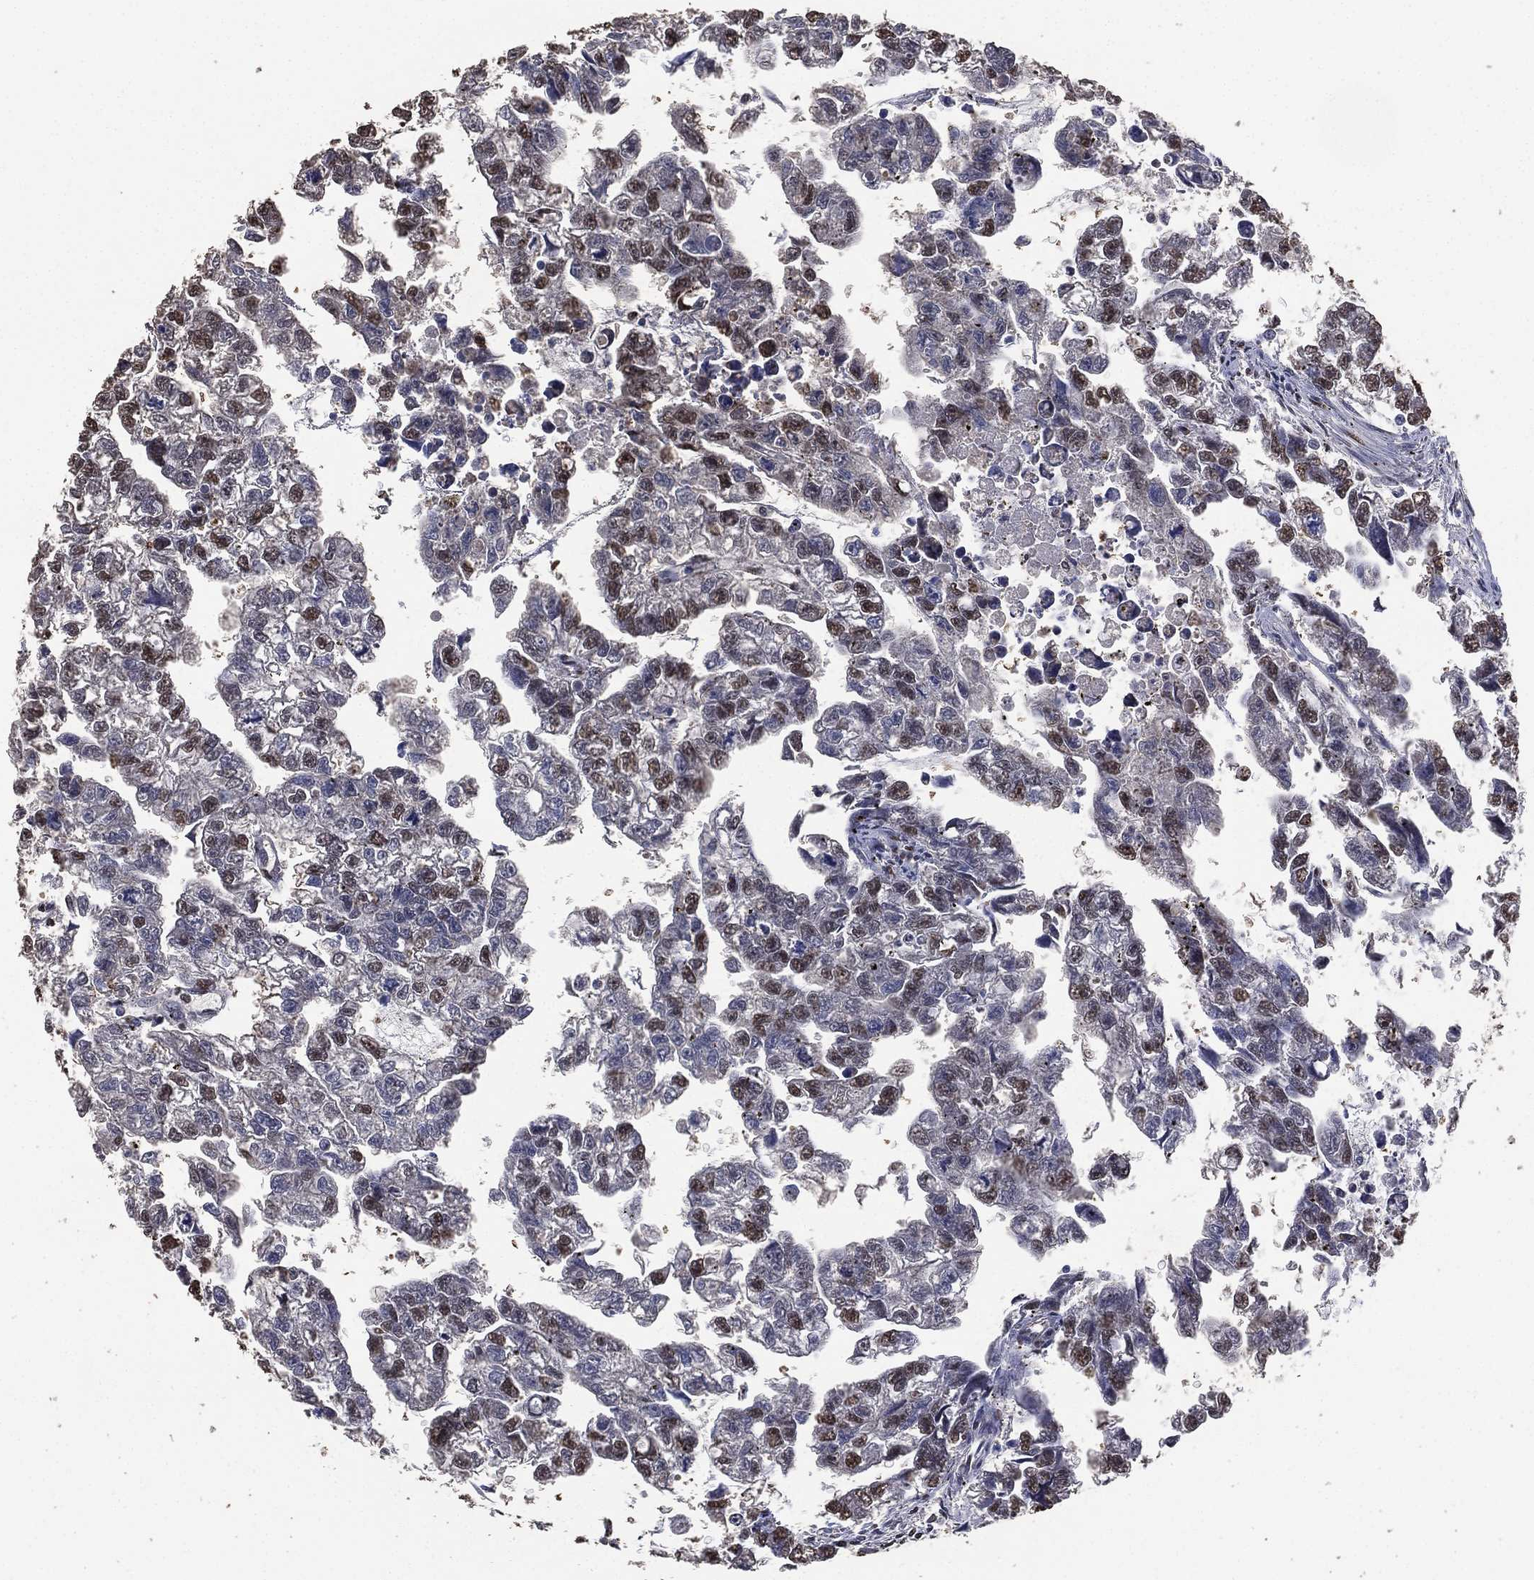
{"staining": {"intensity": "moderate", "quantity": "<25%", "location": "nuclear"}, "tissue": "testis cancer", "cell_type": "Tumor cells", "image_type": "cancer", "snomed": [{"axis": "morphology", "description": "Carcinoma, Embryonal, NOS"}, {"axis": "morphology", "description": "Teratoma, malignant, NOS"}, {"axis": "topography", "description": "Testis"}], "caption": "Human teratoma (malignant) (testis) stained for a protein (brown) exhibits moderate nuclear positive expression in approximately <25% of tumor cells.", "gene": "ALDH7A1", "patient": {"sex": "male", "age": 44}}